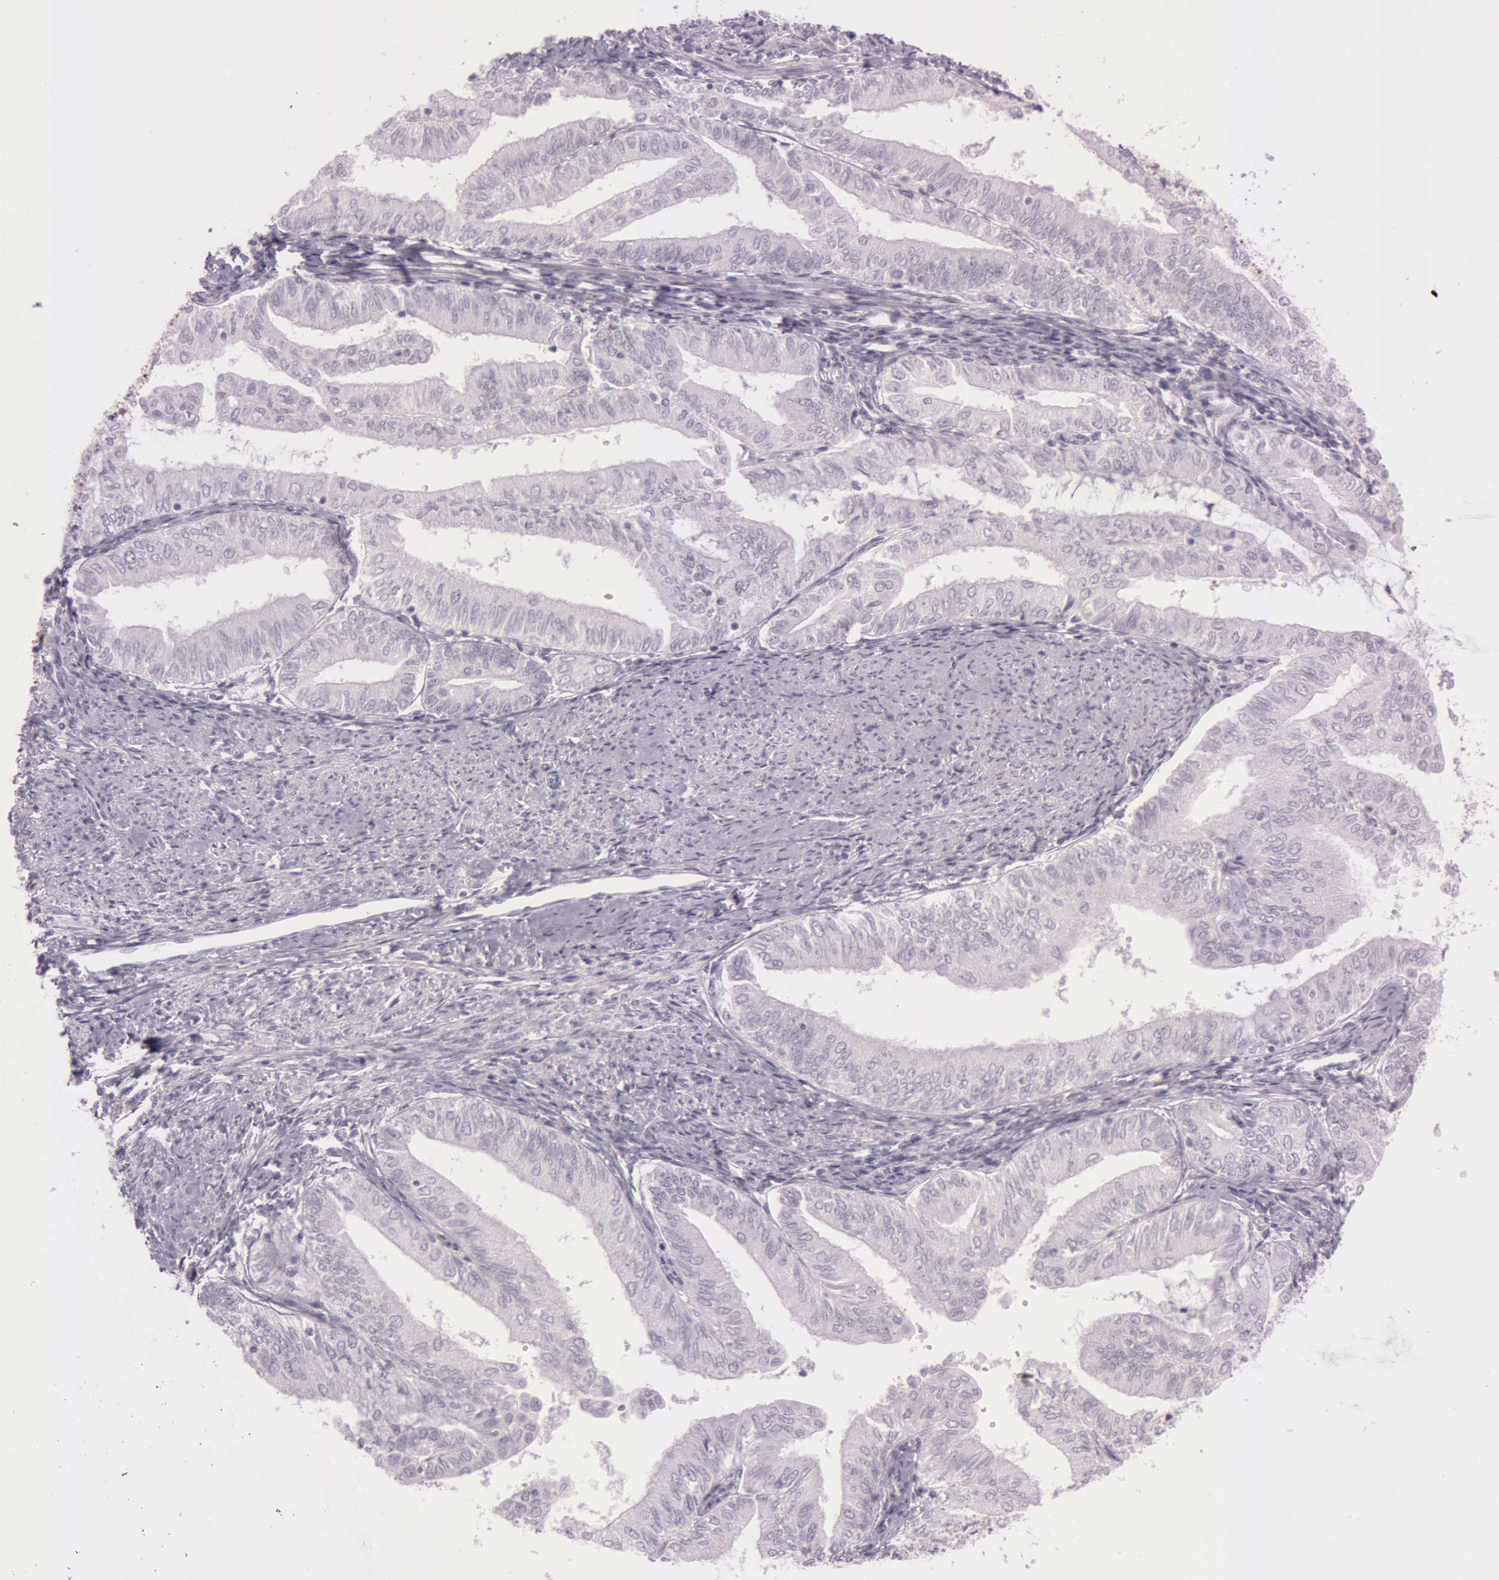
{"staining": {"intensity": "negative", "quantity": "none", "location": "none"}, "tissue": "endometrial cancer", "cell_type": "Tumor cells", "image_type": "cancer", "snomed": [{"axis": "morphology", "description": "Adenocarcinoma, NOS"}, {"axis": "topography", "description": "Endometrium"}], "caption": "Immunohistochemistry (IHC) image of neoplastic tissue: endometrial cancer (adenocarcinoma) stained with DAB (3,3'-diaminobenzidine) demonstrates no significant protein expression in tumor cells. The staining was performed using DAB (3,3'-diaminobenzidine) to visualize the protein expression in brown, while the nuclei were stained in blue with hematoxylin (Magnification: 20x).", "gene": "S100A7", "patient": {"sex": "female", "age": 66}}